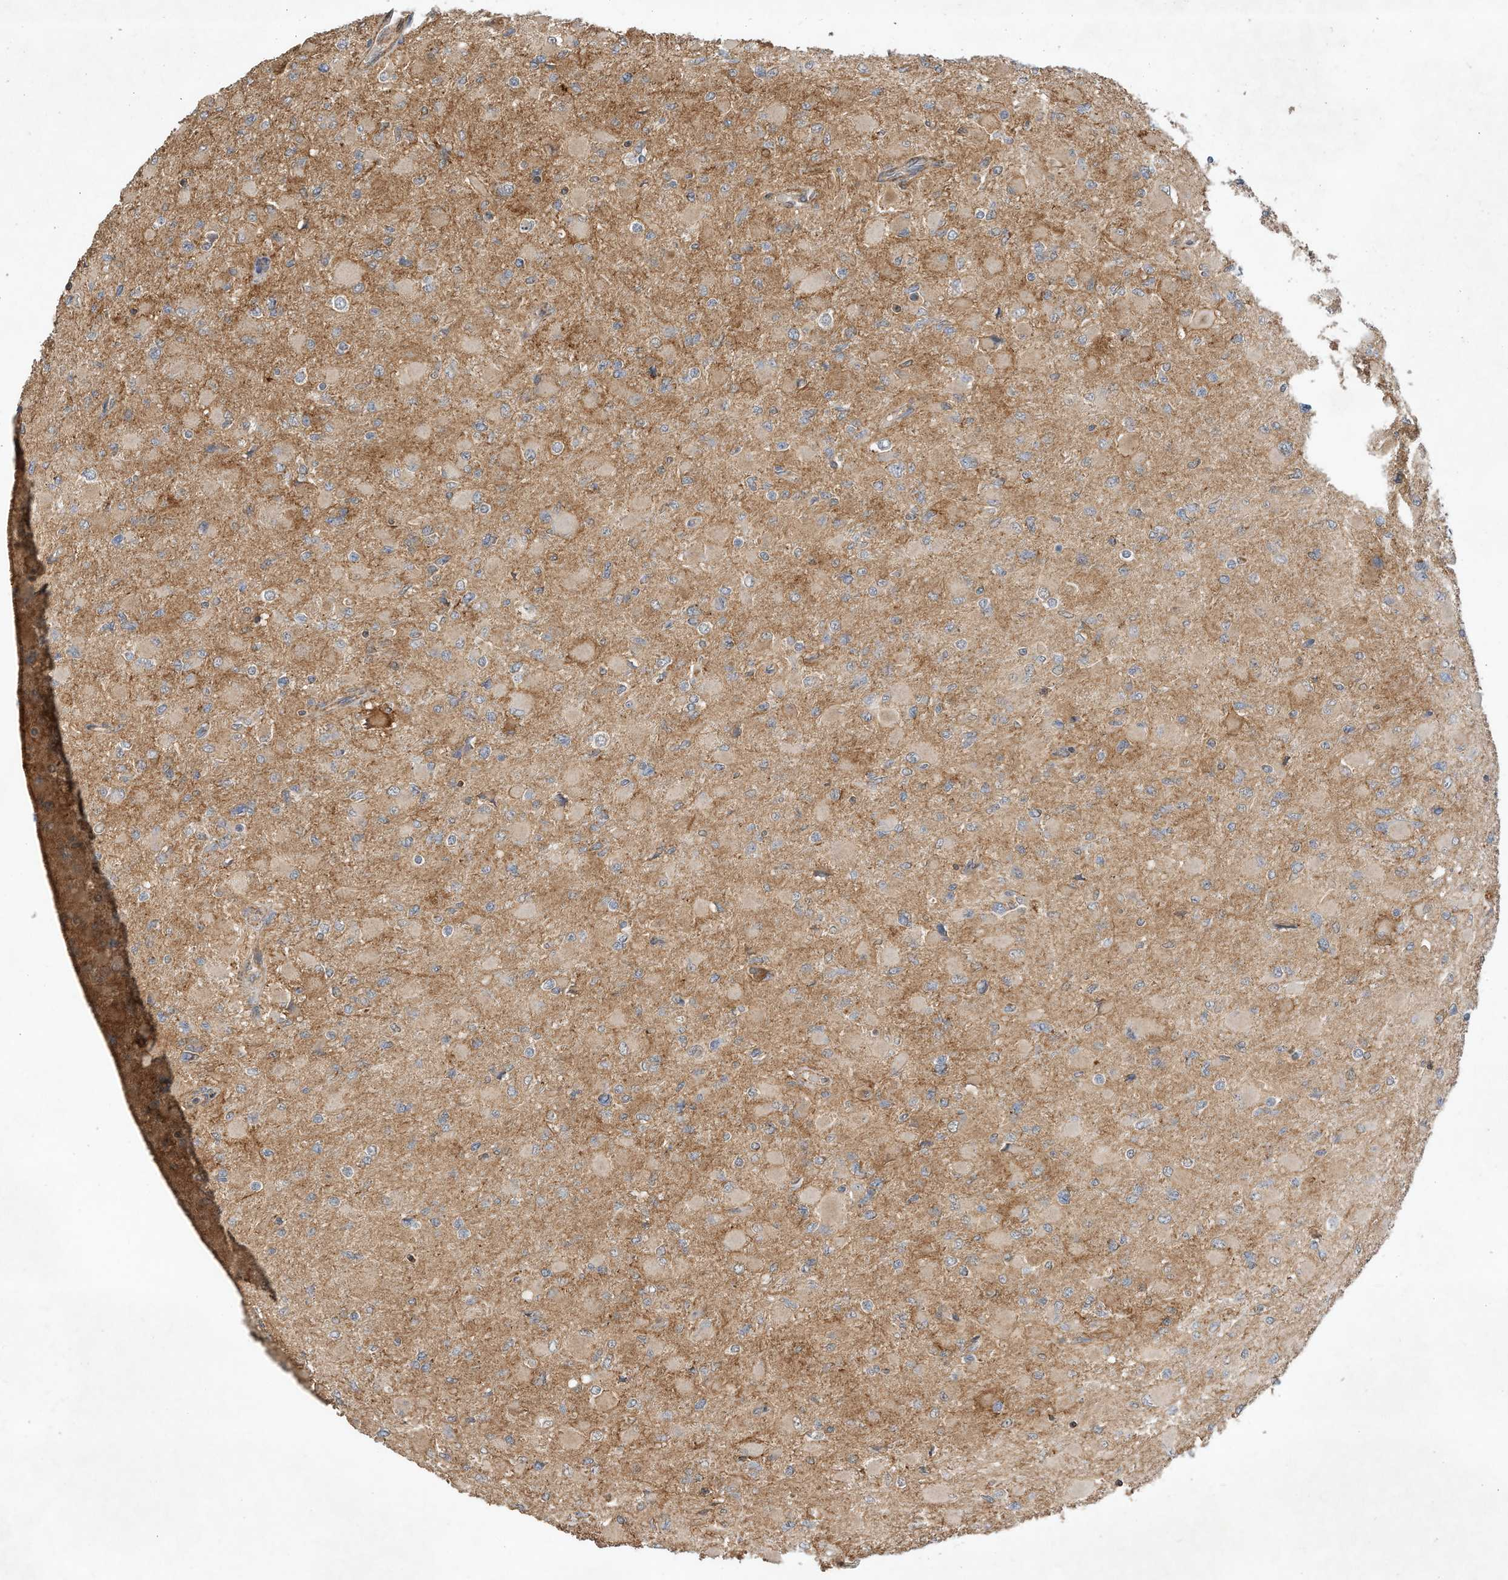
{"staining": {"intensity": "weak", "quantity": "<25%", "location": "cytoplasmic/membranous"}, "tissue": "glioma", "cell_type": "Tumor cells", "image_type": "cancer", "snomed": [{"axis": "morphology", "description": "Glioma, malignant, High grade"}, {"axis": "topography", "description": "Cerebral cortex"}], "caption": "Malignant high-grade glioma stained for a protein using IHC displays no positivity tumor cells.", "gene": "CPAMD8", "patient": {"sex": "female", "age": 36}}